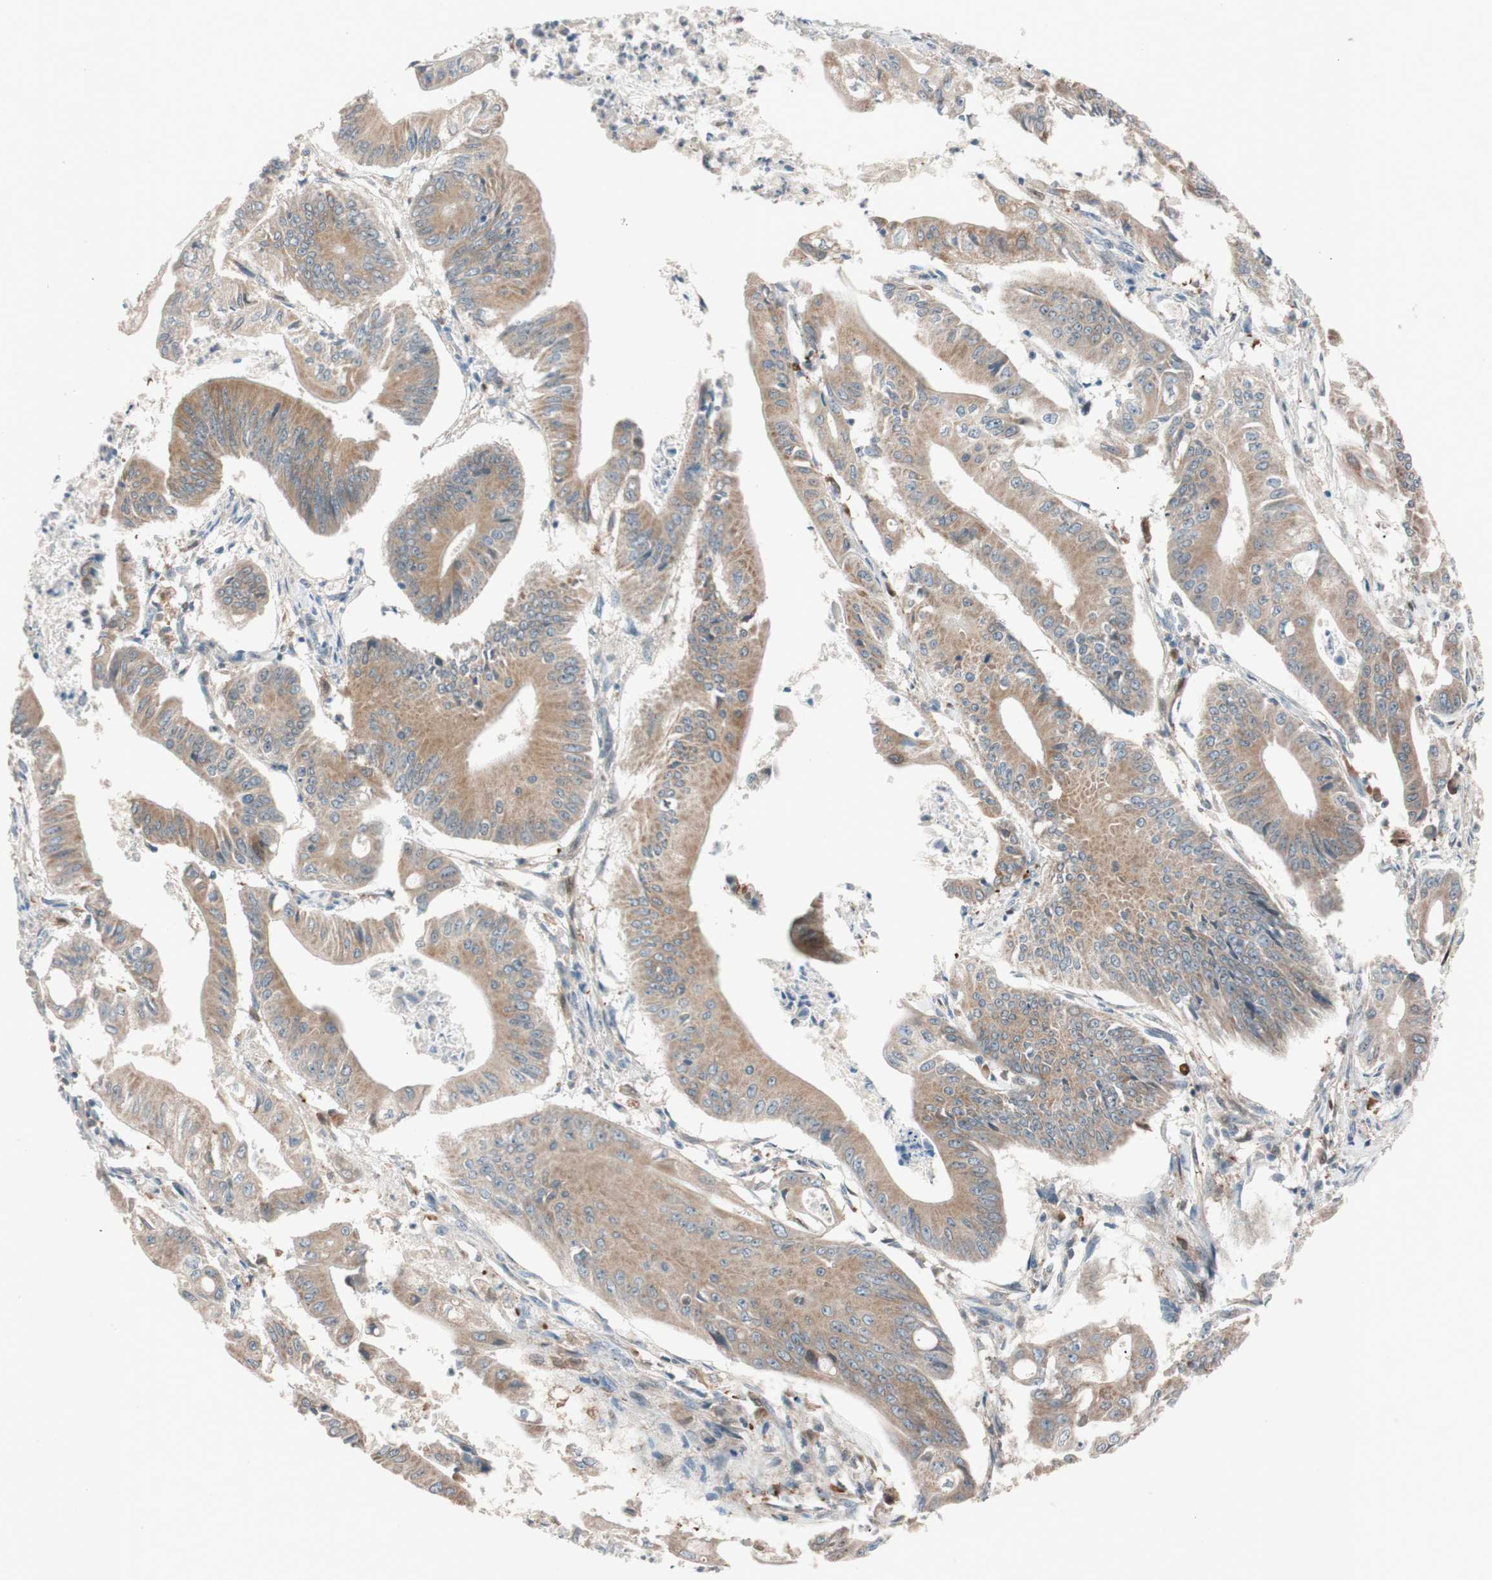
{"staining": {"intensity": "moderate", "quantity": ">75%", "location": "cytoplasmic/membranous"}, "tissue": "pancreatic cancer", "cell_type": "Tumor cells", "image_type": "cancer", "snomed": [{"axis": "morphology", "description": "Normal tissue, NOS"}, {"axis": "topography", "description": "Lymph node"}], "caption": "An image showing moderate cytoplasmic/membranous positivity in approximately >75% of tumor cells in pancreatic cancer, as visualized by brown immunohistochemical staining.", "gene": "FAAH", "patient": {"sex": "male", "age": 62}}